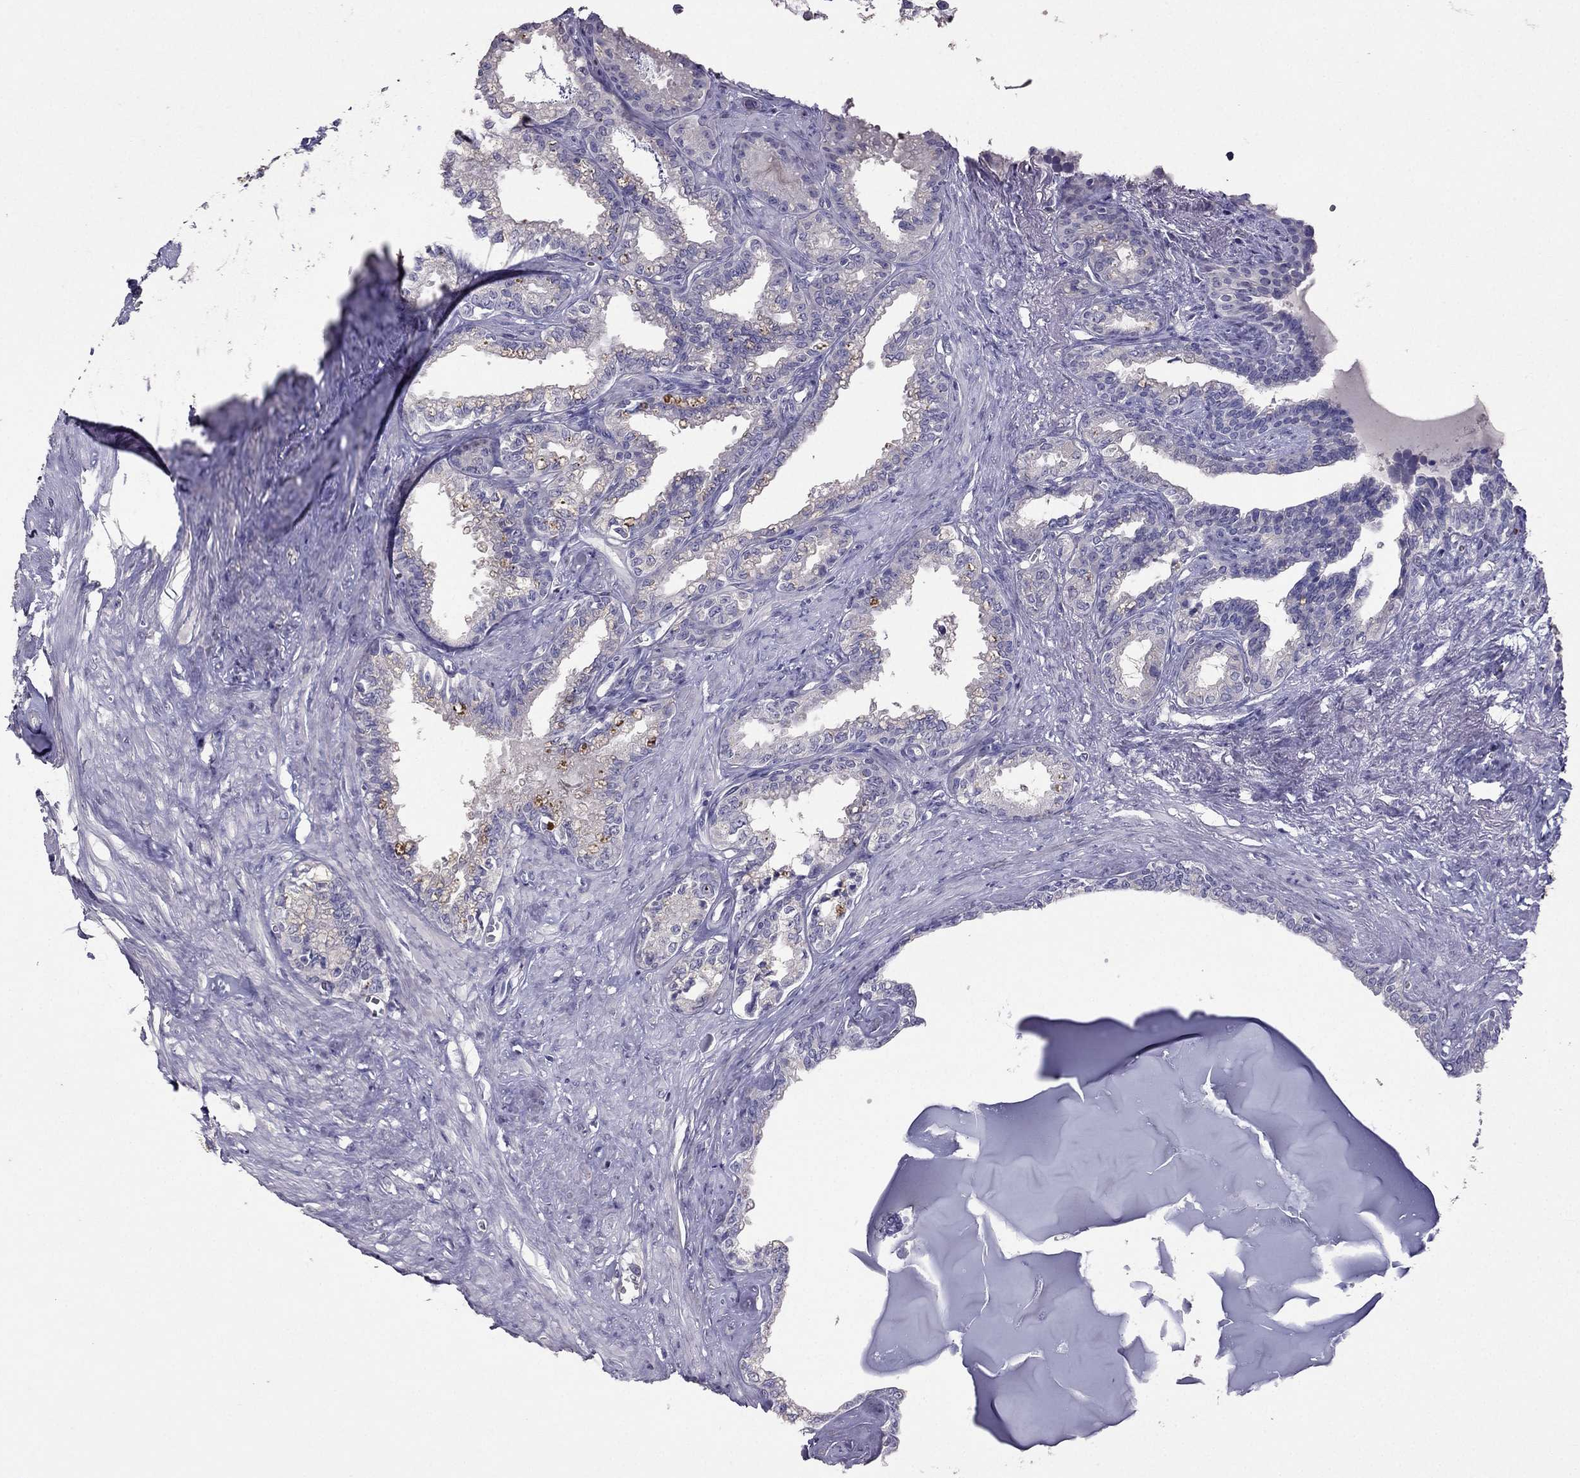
{"staining": {"intensity": "negative", "quantity": "none", "location": "none"}, "tissue": "seminal vesicle", "cell_type": "Glandular cells", "image_type": "normal", "snomed": [{"axis": "morphology", "description": "Normal tissue, NOS"}, {"axis": "morphology", "description": "Urothelial carcinoma, NOS"}, {"axis": "topography", "description": "Urinary bladder"}, {"axis": "topography", "description": "Seminal veicle"}], "caption": "This micrograph is of normal seminal vesicle stained with immunohistochemistry (IHC) to label a protein in brown with the nuclei are counter-stained blue. There is no expression in glandular cells. (DAB (3,3'-diaminobenzidine) immunohistochemistry visualized using brightfield microscopy, high magnification).", "gene": "RFLNB", "patient": {"sex": "male", "age": 76}}